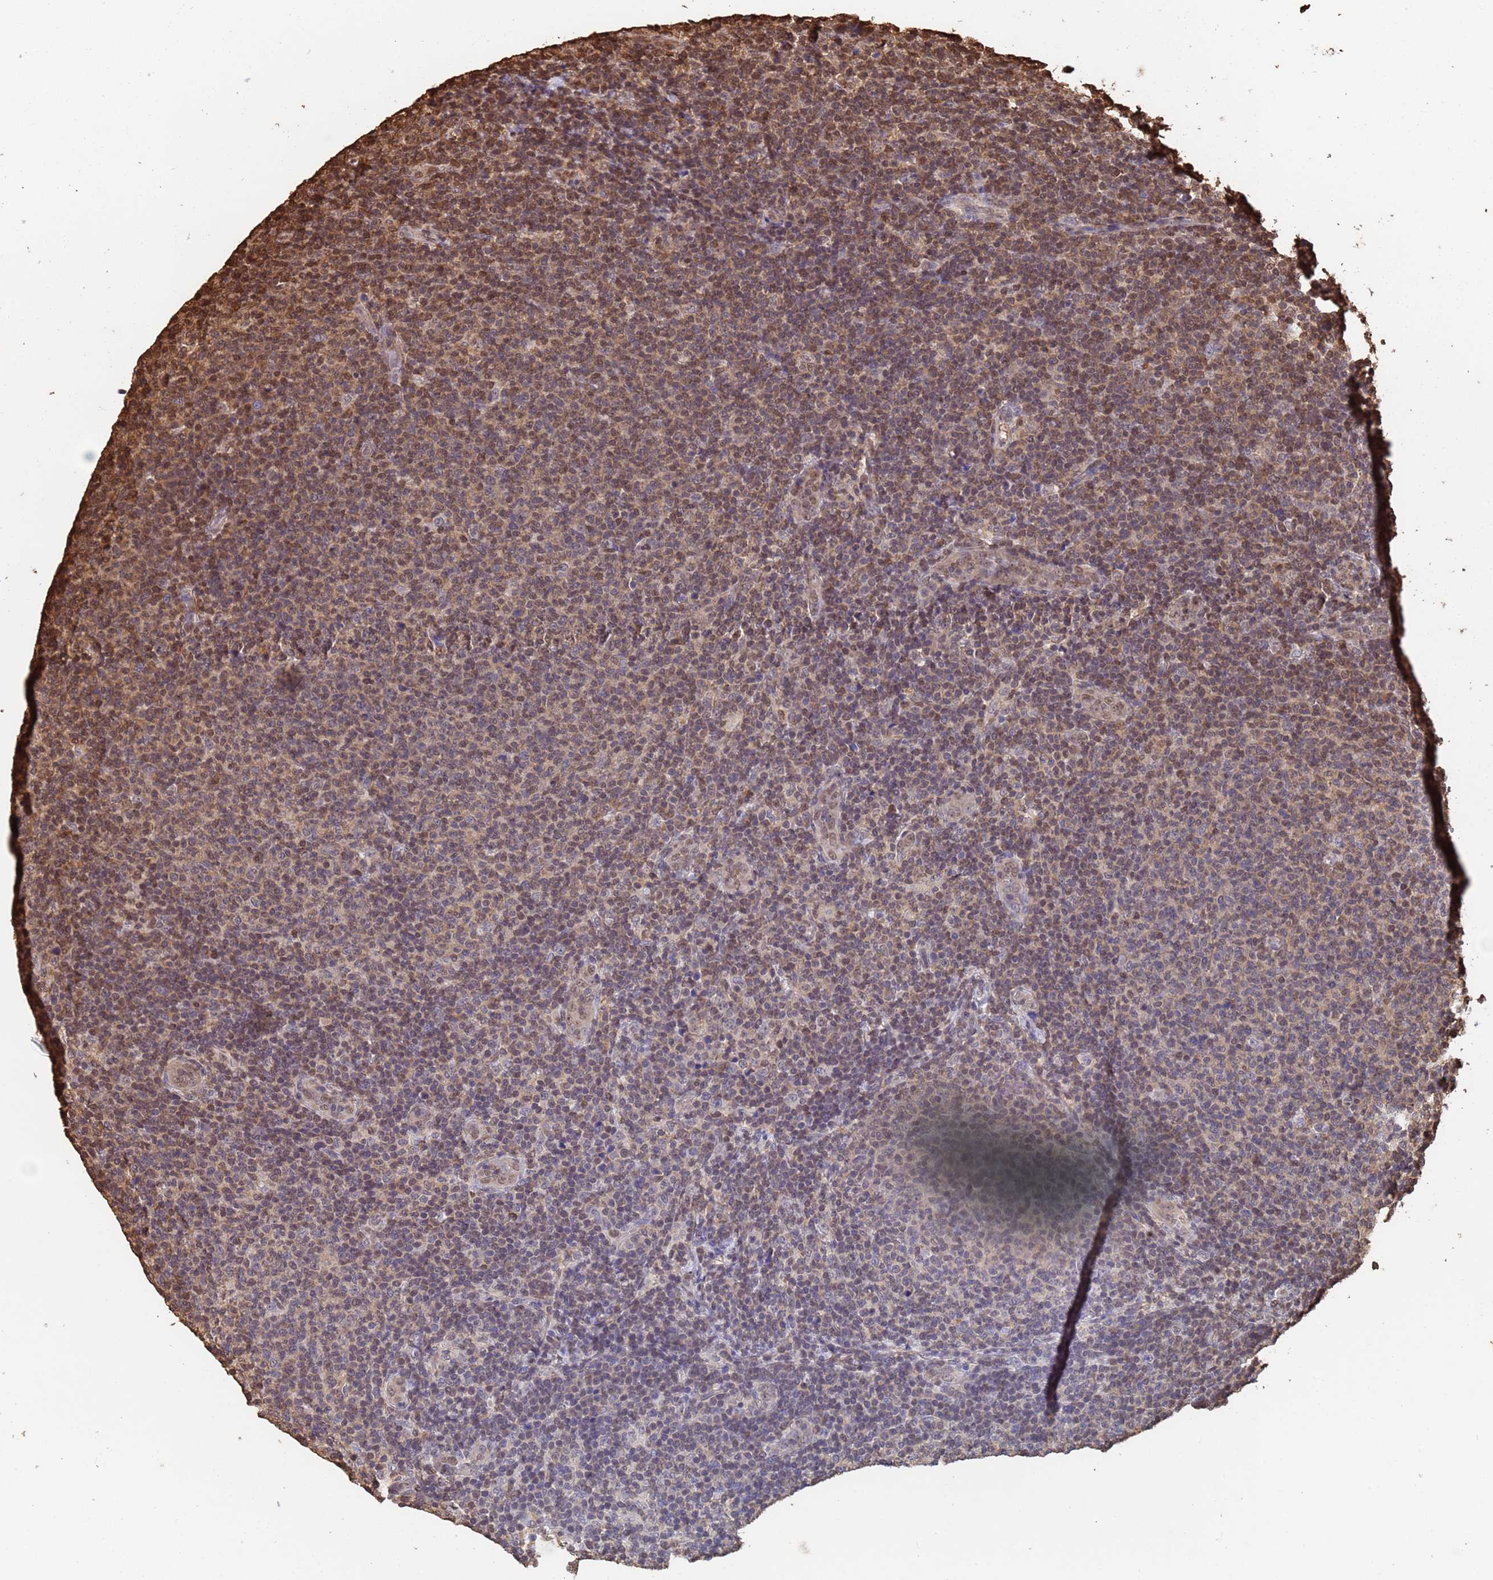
{"staining": {"intensity": "moderate", "quantity": "<25%", "location": "nuclear"}, "tissue": "lymphoma", "cell_type": "Tumor cells", "image_type": "cancer", "snomed": [{"axis": "morphology", "description": "Malignant lymphoma, non-Hodgkin's type, Low grade"}, {"axis": "topography", "description": "Lymph node"}], "caption": "Lymphoma was stained to show a protein in brown. There is low levels of moderate nuclear positivity in about <25% of tumor cells. (Stains: DAB (3,3'-diaminobenzidine) in brown, nuclei in blue, Microscopy: brightfield microscopy at high magnification).", "gene": "SUMO4", "patient": {"sex": "male", "age": 66}}